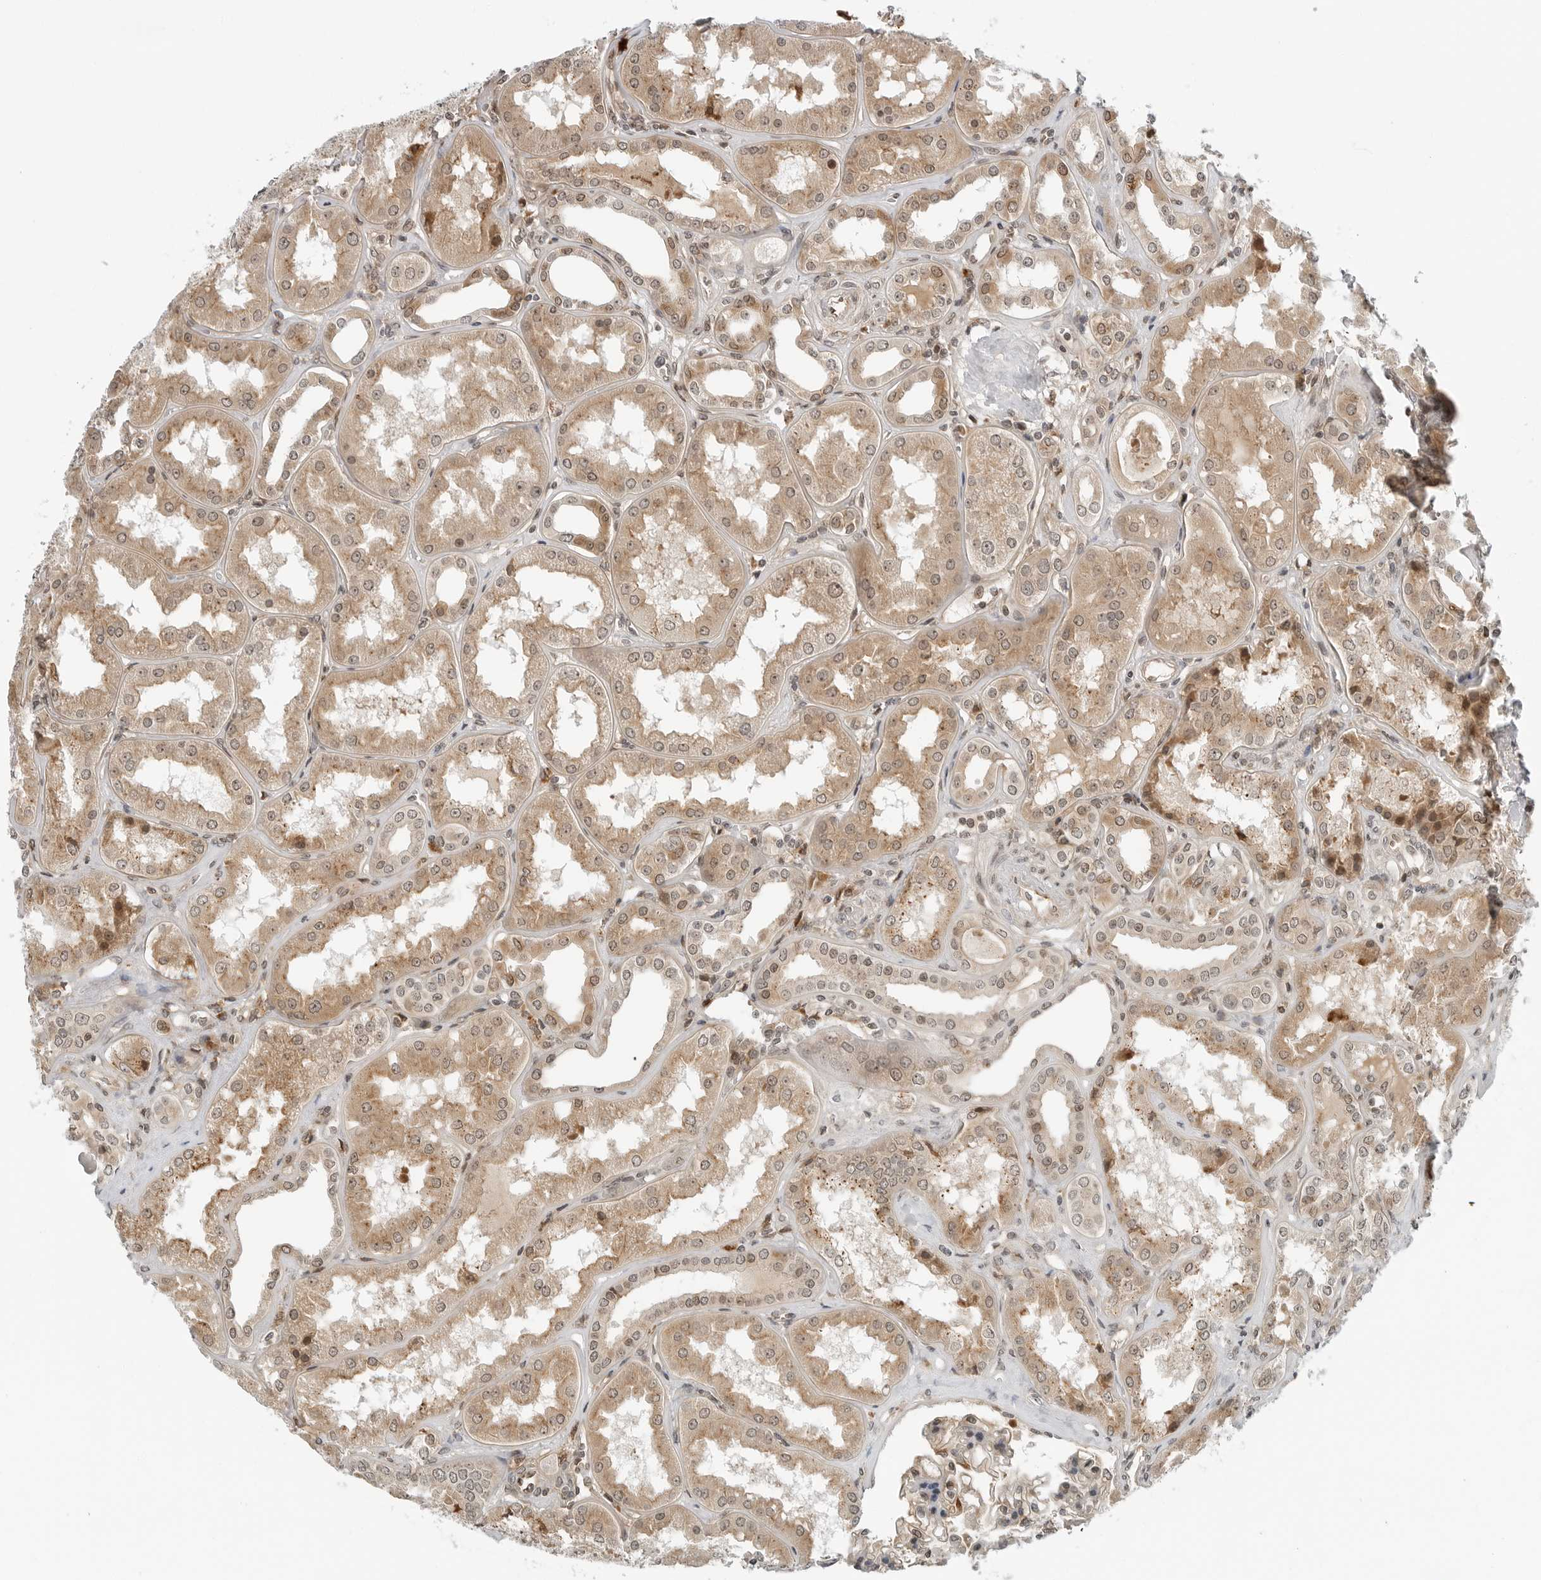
{"staining": {"intensity": "moderate", "quantity": "25%-75%", "location": "cytoplasmic/membranous,nuclear"}, "tissue": "kidney", "cell_type": "Cells in glomeruli", "image_type": "normal", "snomed": [{"axis": "morphology", "description": "Normal tissue, NOS"}, {"axis": "topography", "description": "Kidney"}], "caption": "Cells in glomeruli reveal medium levels of moderate cytoplasmic/membranous,nuclear staining in about 25%-75% of cells in benign kidney.", "gene": "TIPRL", "patient": {"sex": "female", "age": 56}}